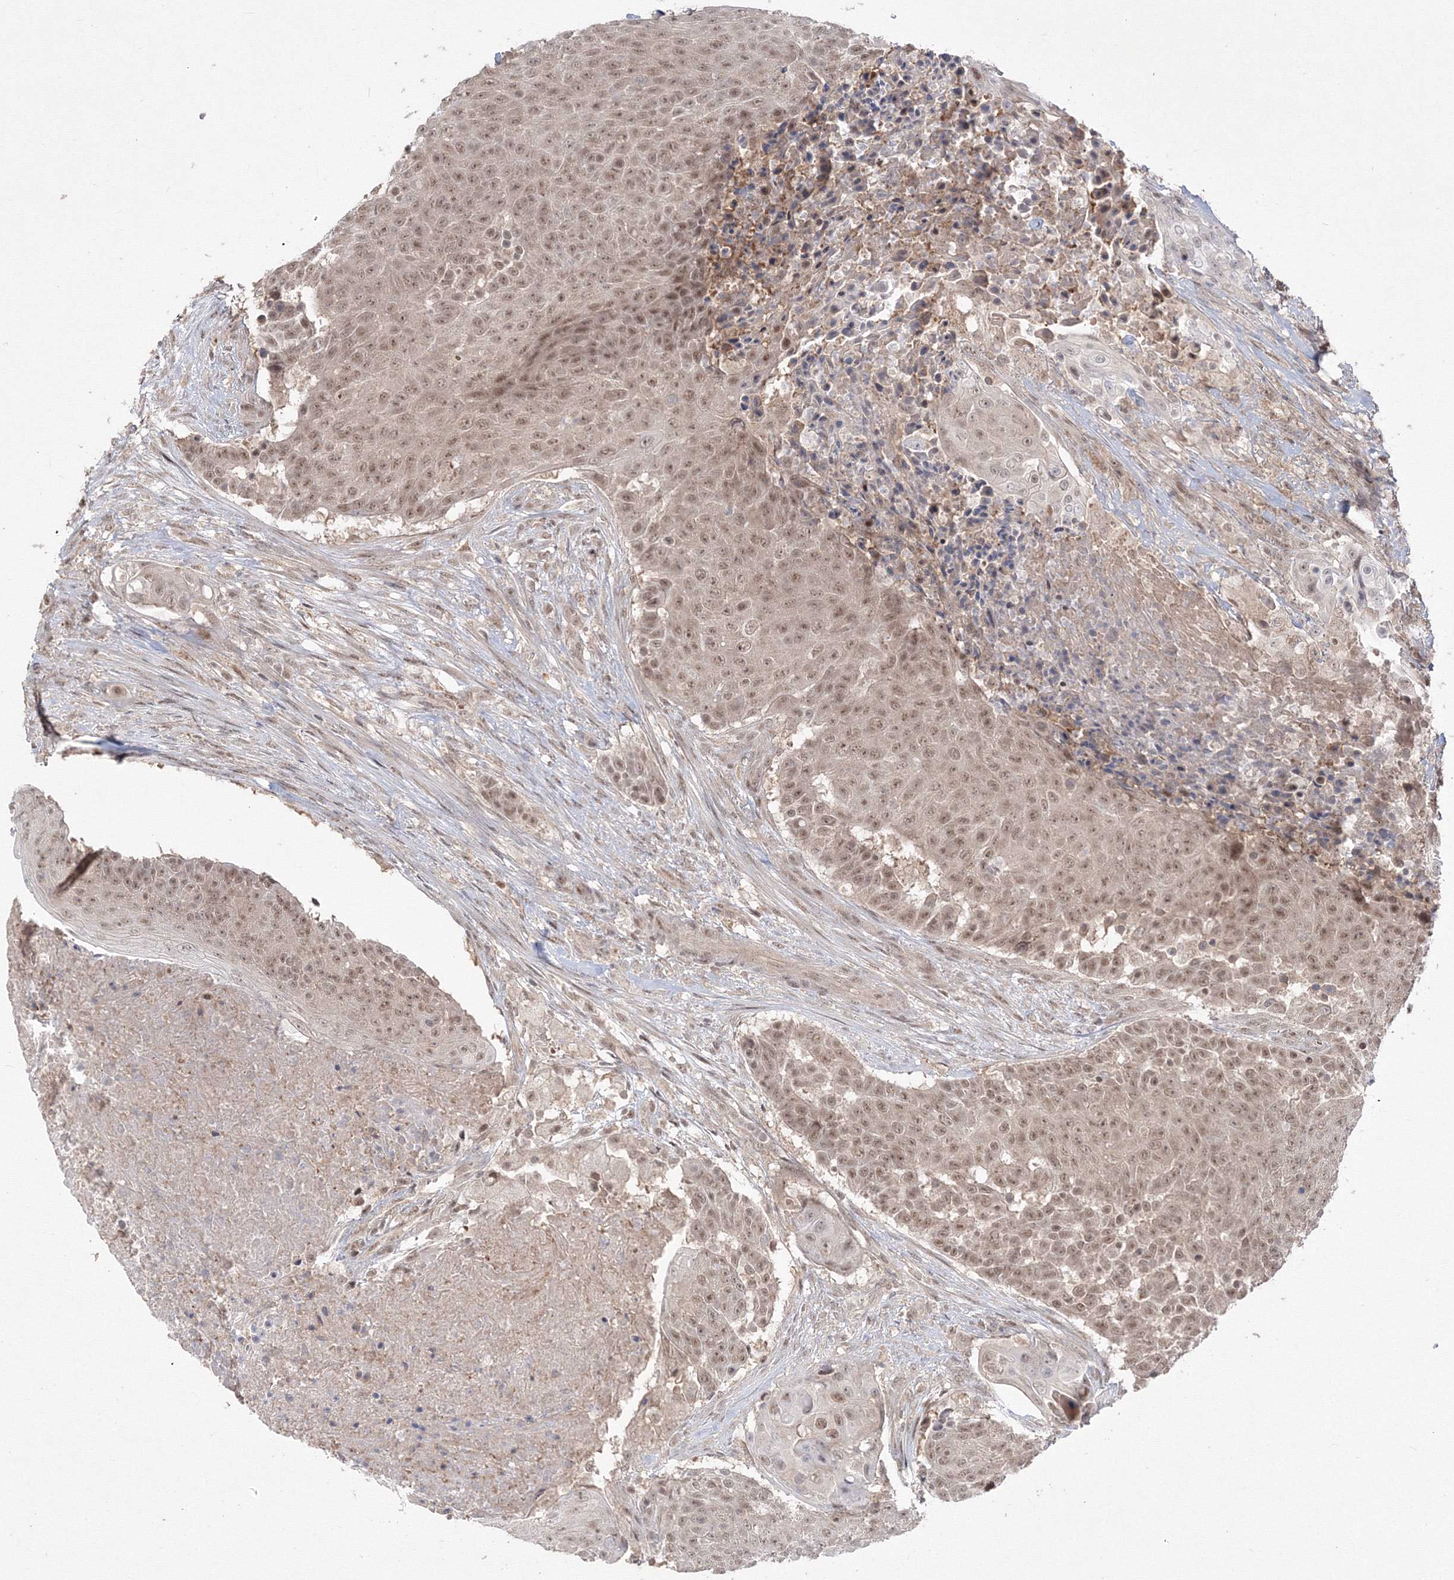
{"staining": {"intensity": "moderate", "quantity": ">75%", "location": "nuclear"}, "tissue": "urothelial cancer", "cell_type": "Tumor cells", "image_type": "cancer", "snomed": [{"axis": "morphology", "description": "Urothelial carcinoma, High grade"}, {"axis": "topography", "description": "Urinary bladder"}], "caption": "Protein expression analysis of urothelial carcinoma (high-grade) exhibits moderate nuclear expression in approximately >75% of tumor cells.", "gene": "COPS4", "patient": {"sex": "female", "age": 63}}